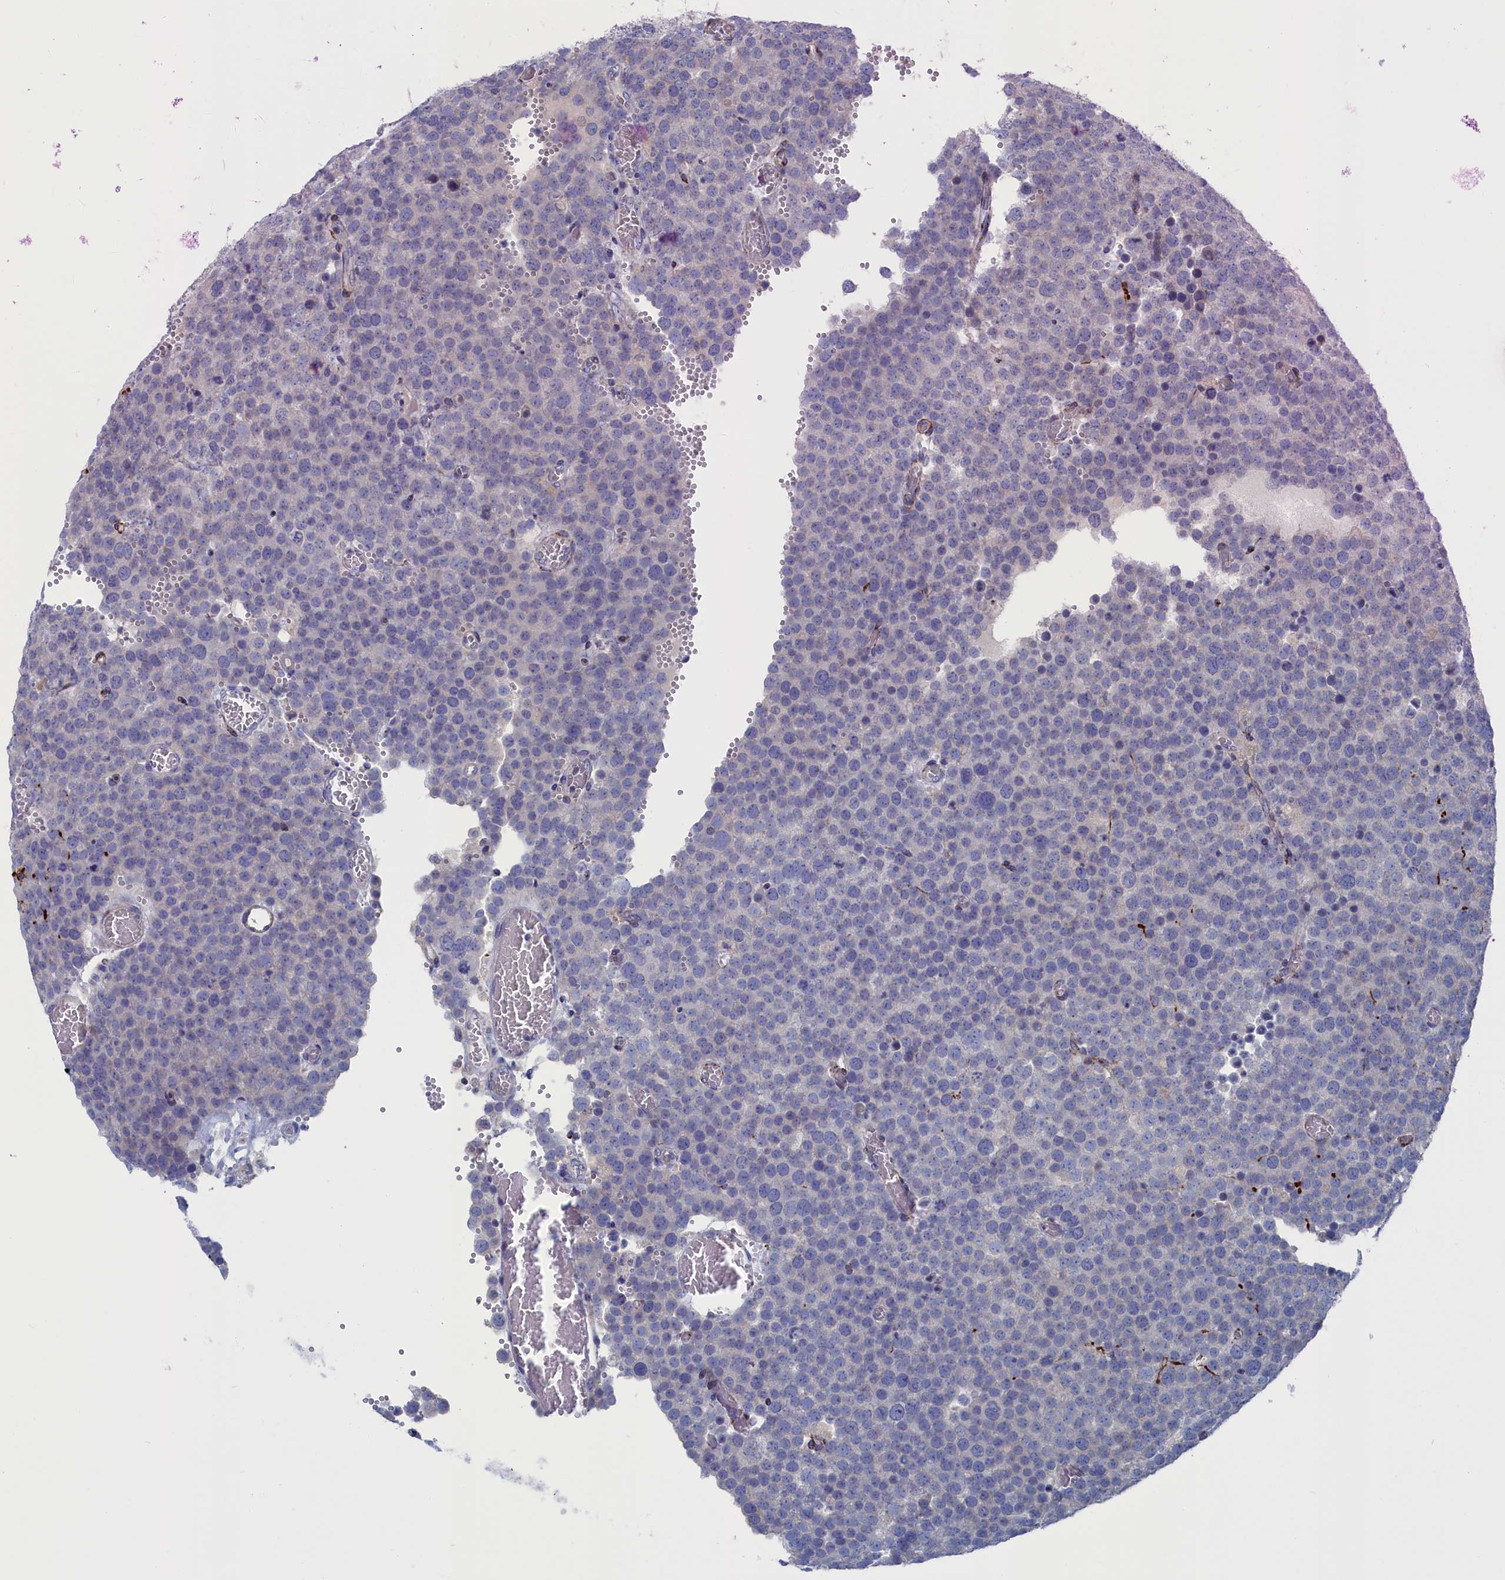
{"staining": {"intensity": "negative", "quantity": "none", "location": "none"}, "tissue": "testis cancer", "cell_type": "Tumor cells", "image_type": "cancer", "snomed": [{"axis": "morphology", "description": "Normal tissue, NOS"}, {"axis": "morphology", "description": "Seminoma, NOS"}, {"axis": "topography", "description": "Testis"}], "caption": "This is an immunohistochemistry image of testis cancer (seminoma). There is no positivity in tumor cells.", "gene": "CEND1", "patient": {"sex": "male", "age": 71}}